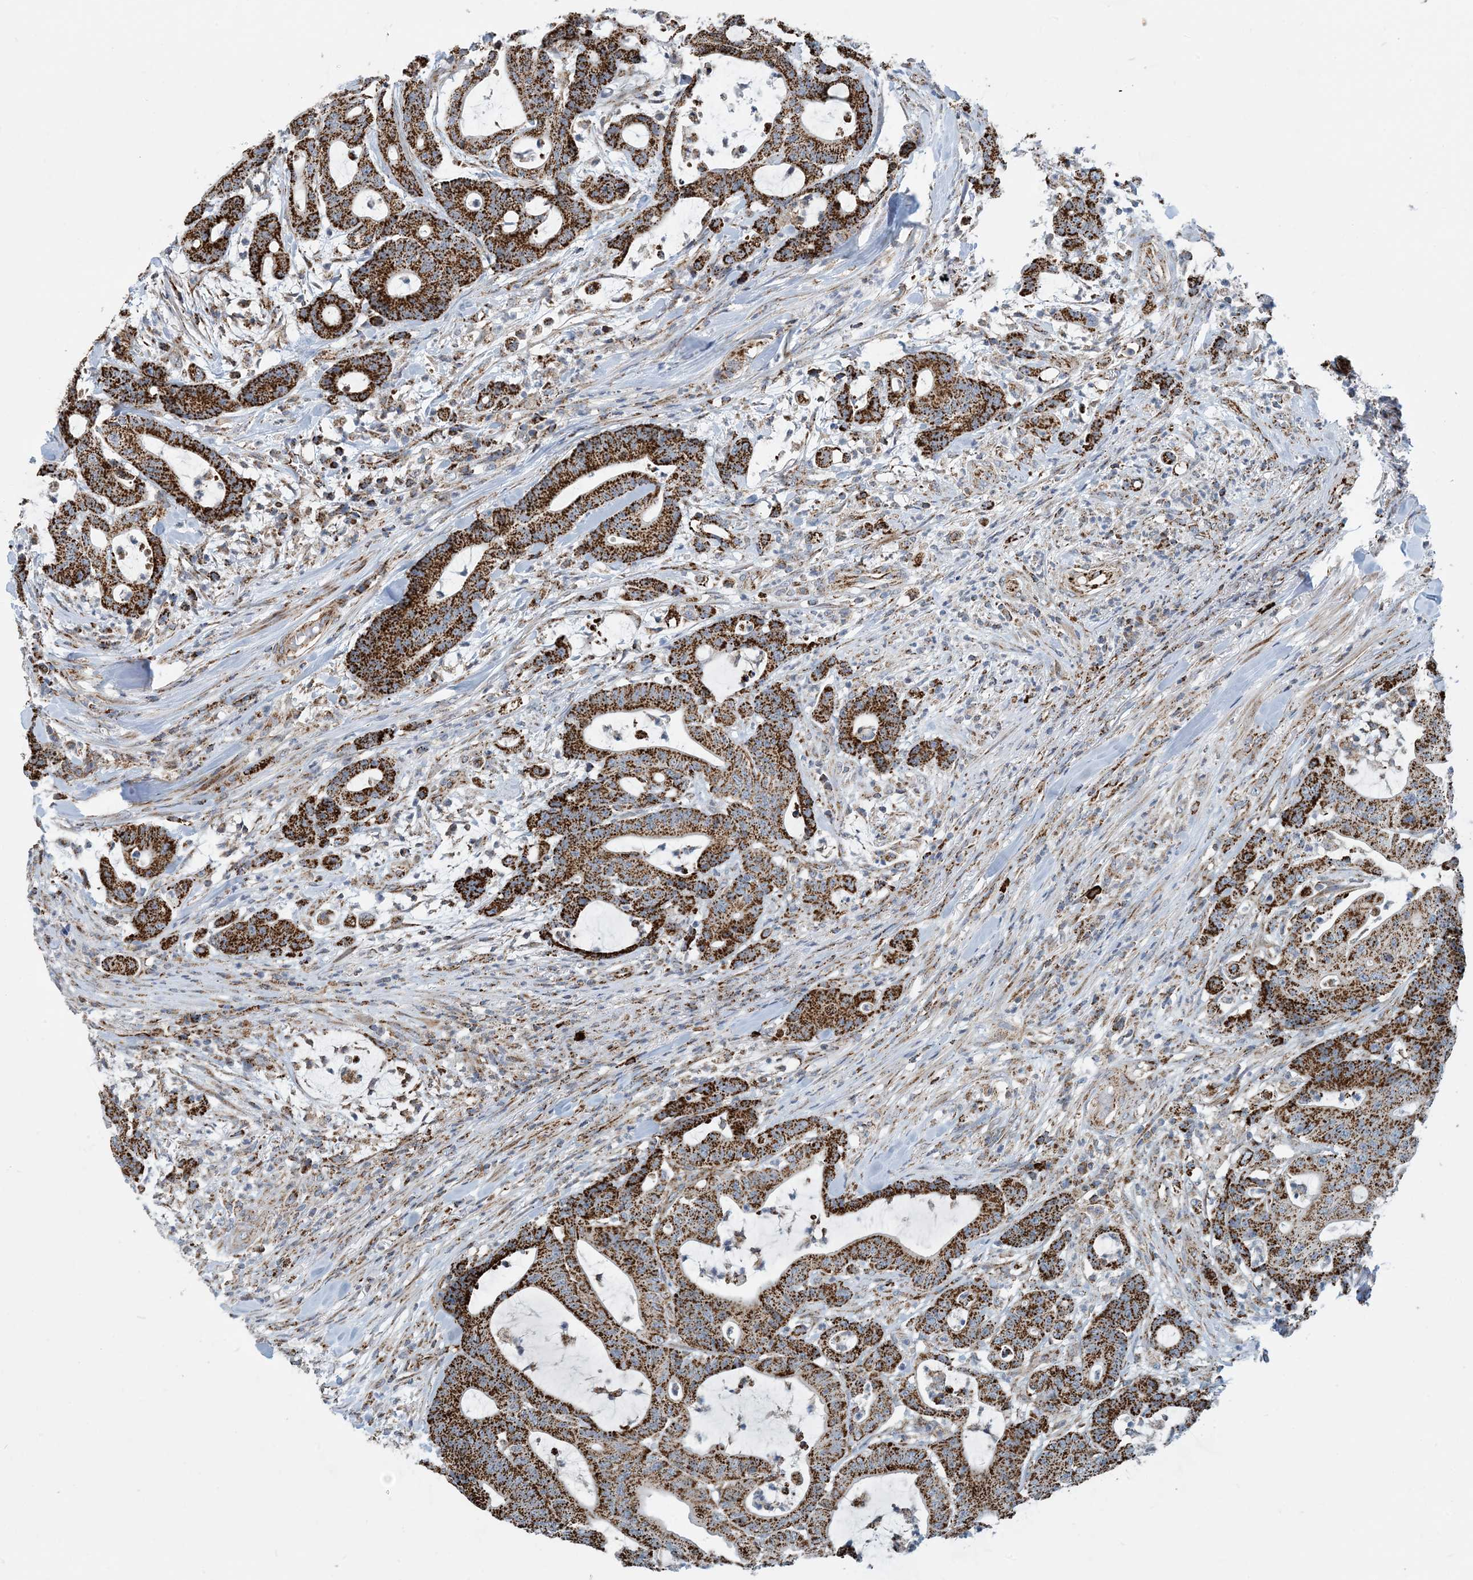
{"staining": {"intensity": "strong", "quantity": ">75%", "location": "cytoplasmic/membranous"}, "tissue": "colorectal cancer", "cell_type": "Tumor cells", "image_type": "cancer", "snomed": [{"axis": "morphology", "description": "Adenocarcinoma, NOS"}, {"axis": "topography", "description": "Colon"}], "caption": "Immunohistochemistry (IHC) of colorectal adenocarcinoma exhibits high levels of strong cytoplasmic/membranous expression in about >75% of tumor cells.", "gene": "PCDHGA1", "patient": {"sex": "female", "age": 84}}